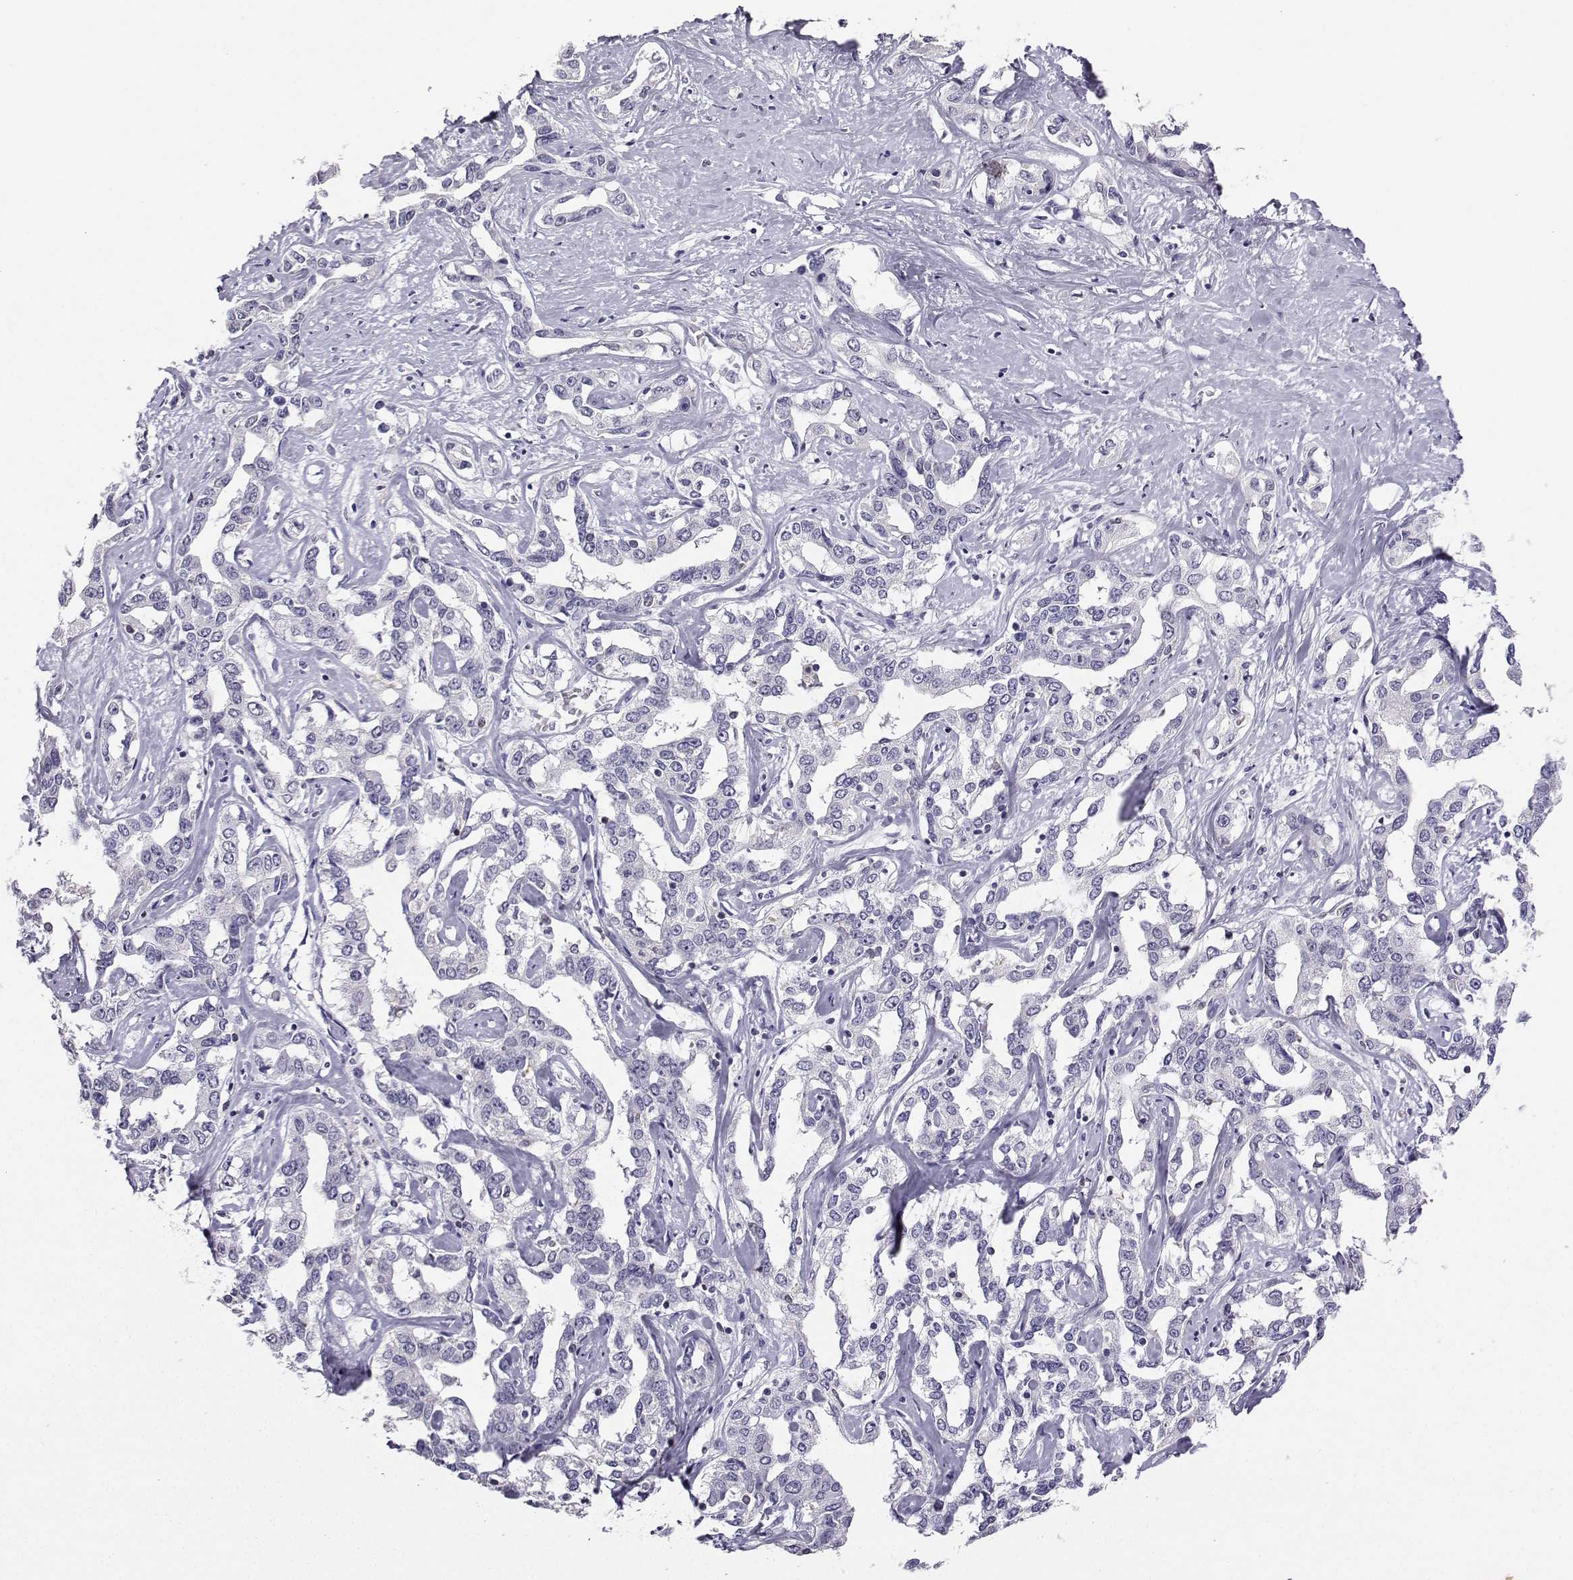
{"staining": {"intensity": "negative", "quantity": "none", "location": "none"}, "tissue": "liver cancer", "cell_type": "Tumor cells", "image_type": "cancer", "snomed": [{"axis": "morphology", "description": "Cholangiocarcinoma"}, {"axis": "topography", "description": "Liver"}], "caption": "IHC of human liver cholangiocarcinoma demonstrates no expression in tumor cells.", "gene": "TBR1", "patient": {"sex": "male", "age": 59}}